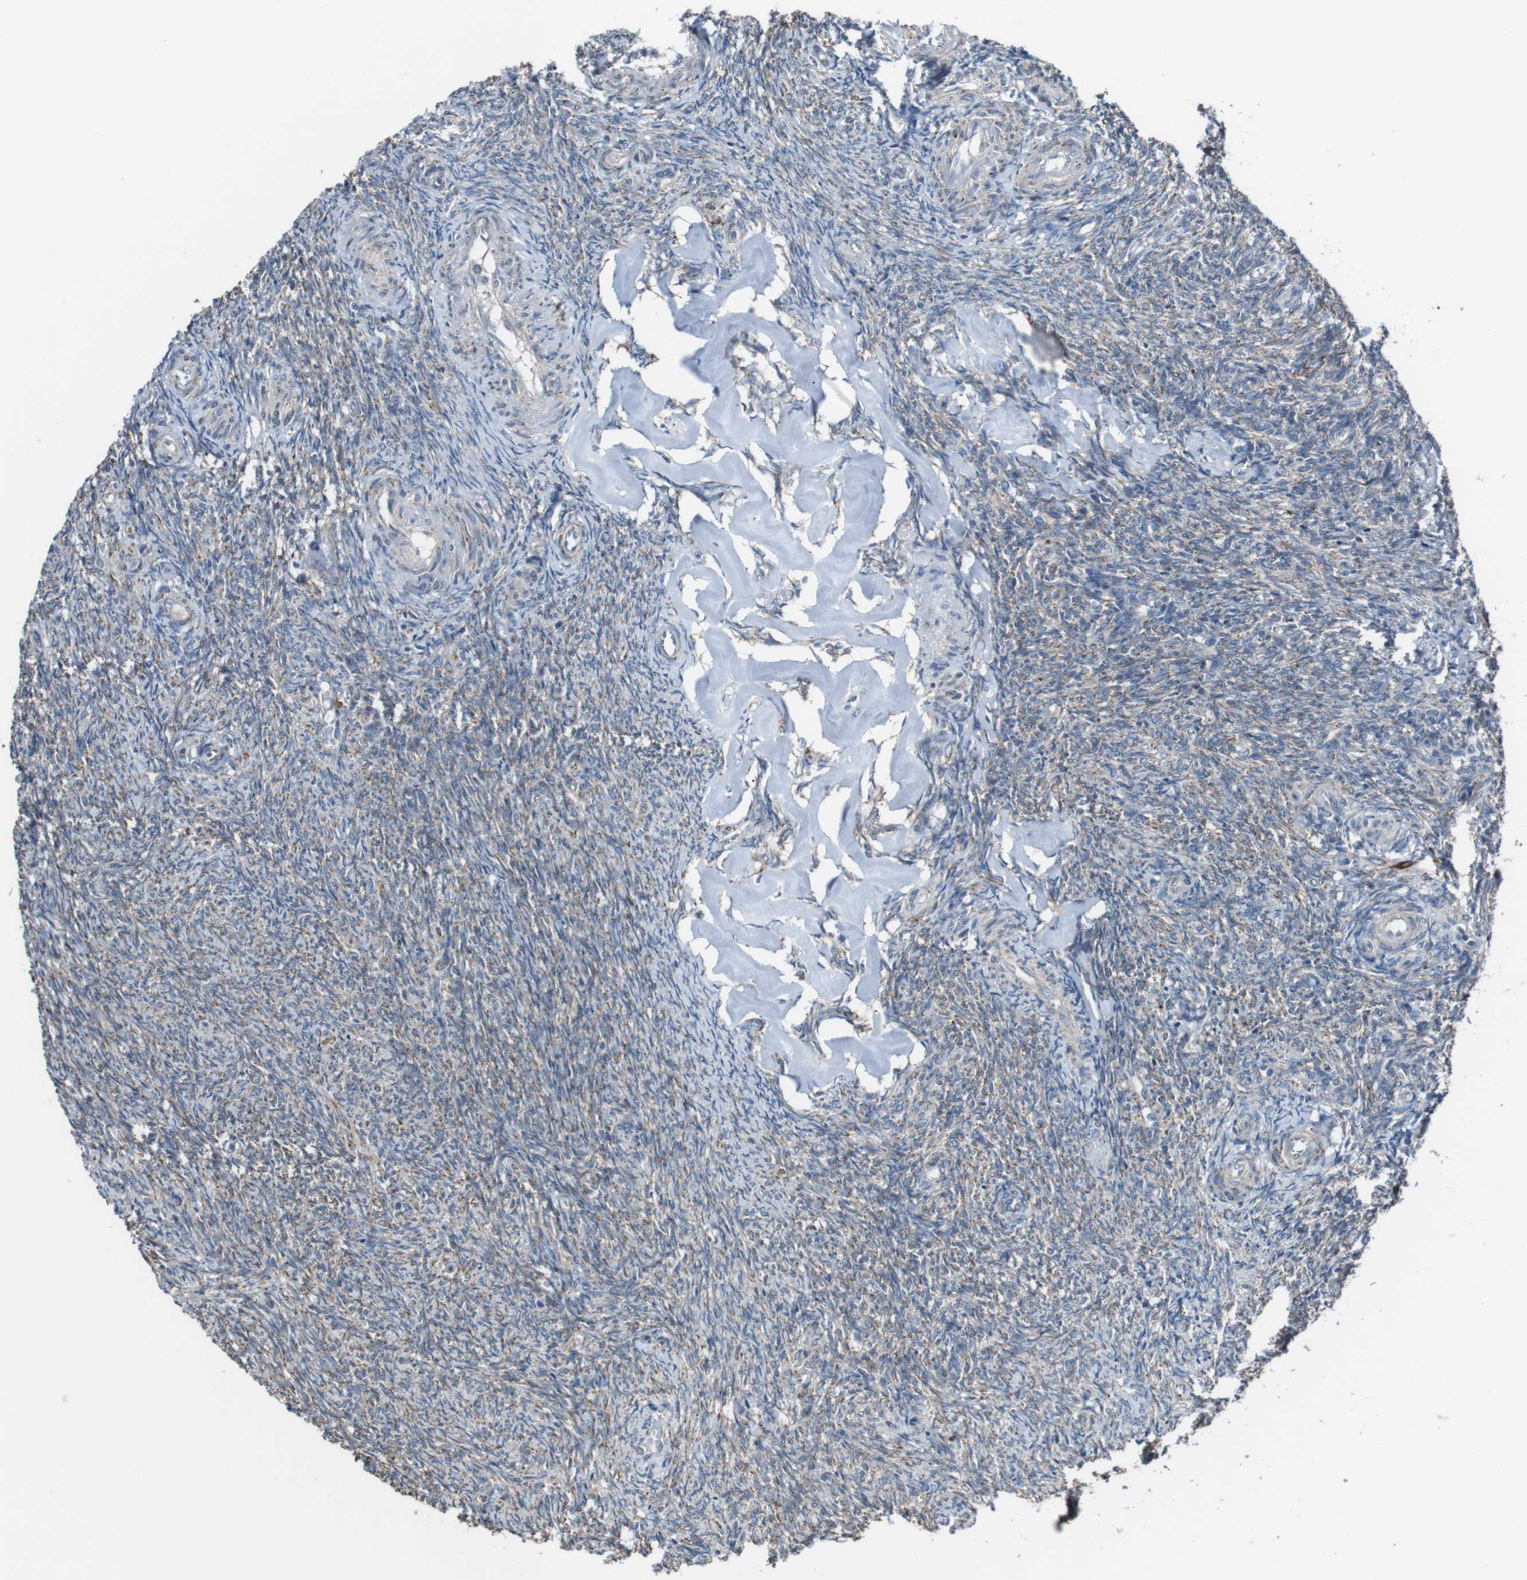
{"staining": {"intensity": "moderate", "quantity": ">75%", "location": "cytoplasmic/membranous"}, "tissue": "ovary", "cell_type": "Follicle cells", "image_type": "normal", "snomed": [{"axis": "morphology", "description": "Normal tissue, NOS"}, {"axis": "topography", "description": "Ovary"}], "caption": "IHC image of unremarkable ovary: human ovary stained using immunohistochemistry displays medium levels of moderate protein expression localized specifically in the cytoplasmic/membranous of follicle cells, appearing as a cytoplasmic/membranous brown color.", "gene": "CISD2", "patient": {"sex": "female", "age": 41}}